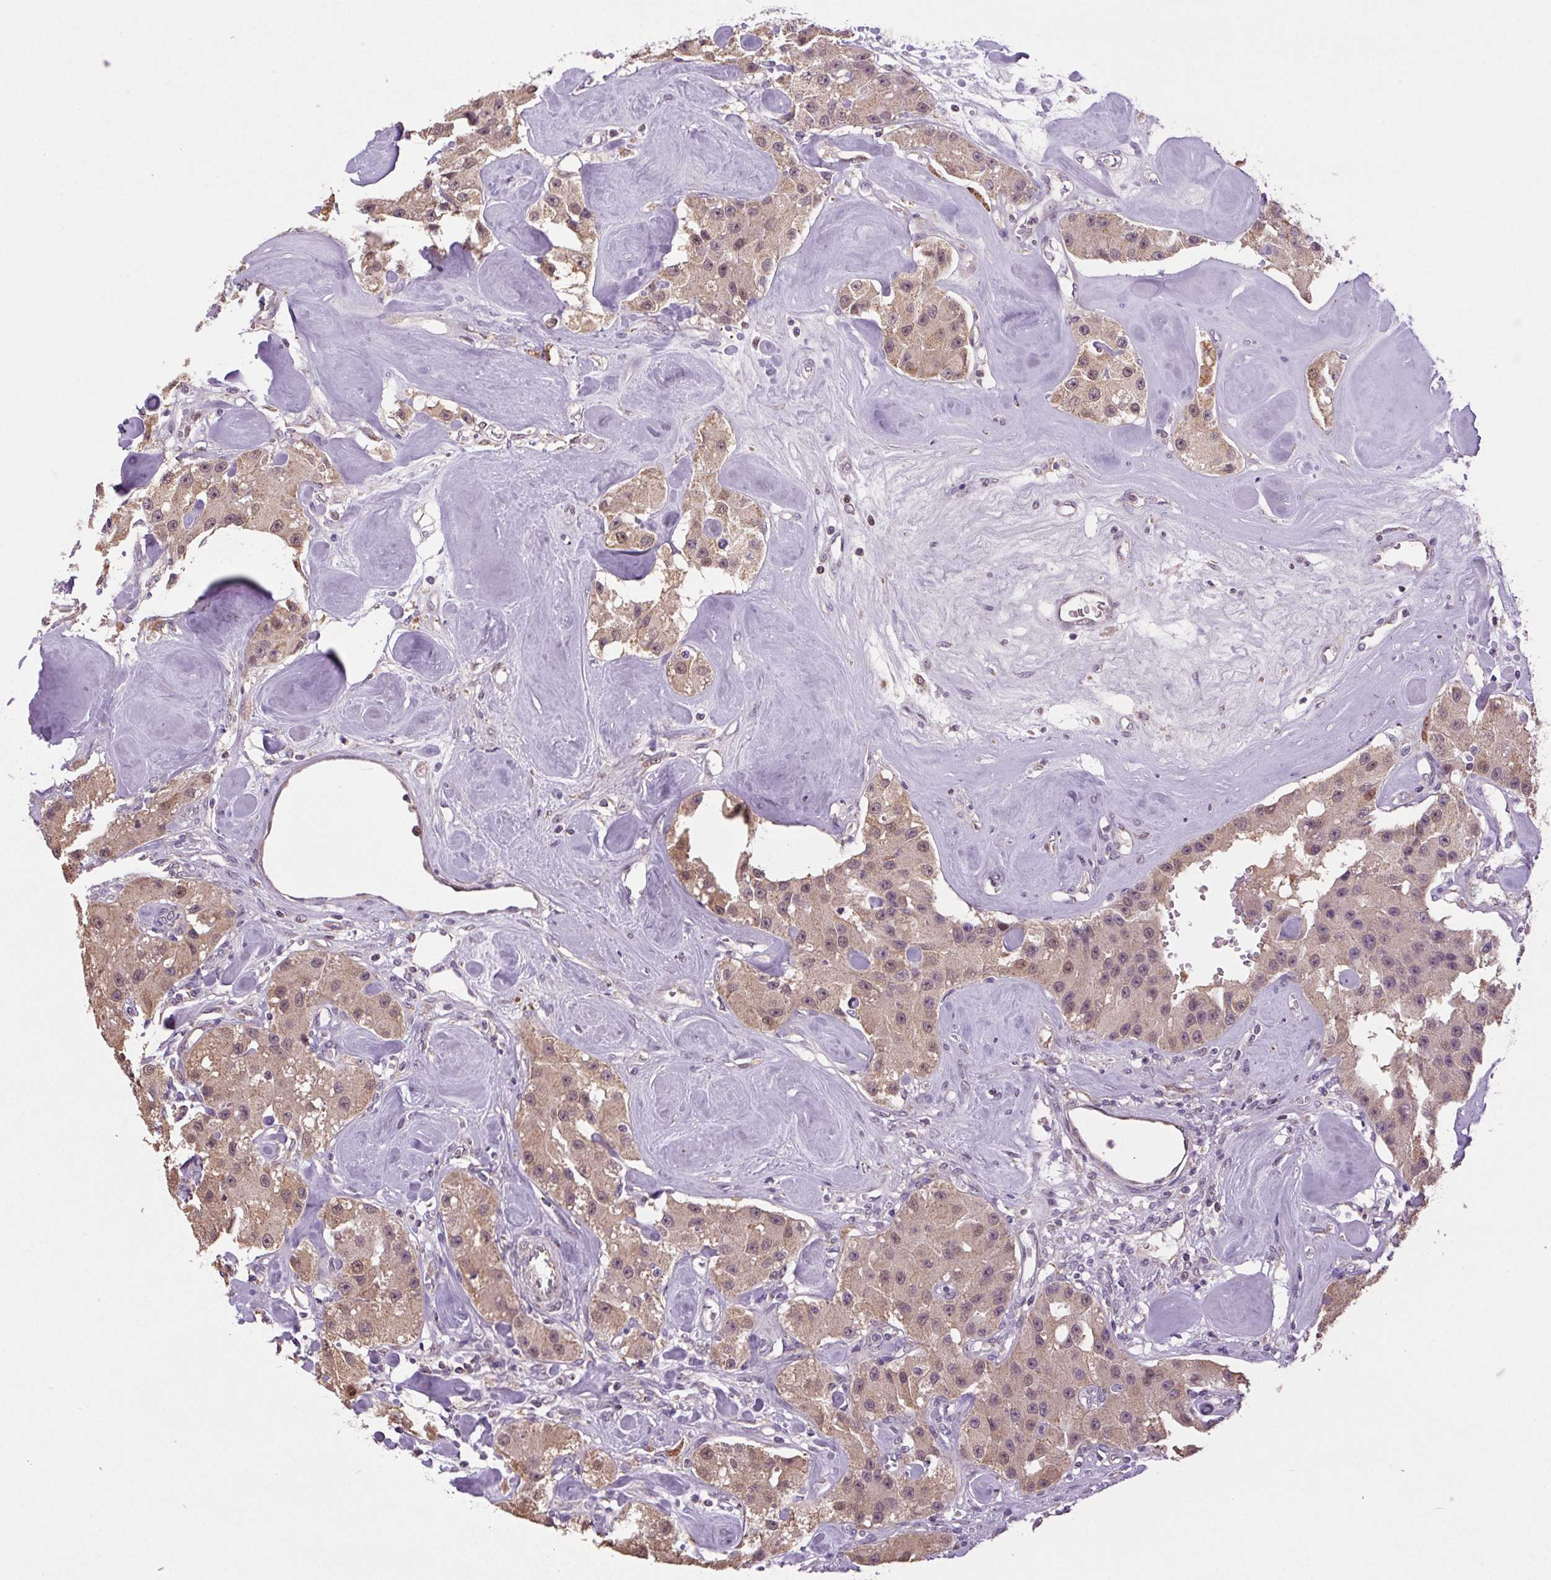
{"staining": {"intensity": "moderate", "quantity": ">75%", "location": "cytoplasmic/membranous,nuclear"}, "tissue": "carcinoid", "cell_type": "Tumor cells", "image_type": "cancer", "snomed": [{"axis": "morphology", "description": "Carcinoid, malignant, NOS"}, {"axis": "topography", "description": "Pancreas"}], "caption": "The photomicrograph reveals immunohistochemical staining of carcinoid. There is moderate cytoplasmic/membranous and nuclear expression is present in approximately >75% of tumor cells. The protein is stained brown, and the nuclei are stained in blue (DAB (3,3'-diaminobenzidine) IHC with brightfield microscopy, high magnification).", "gene": "SGF29", "patient": {"sex": "male", "age": 41}}